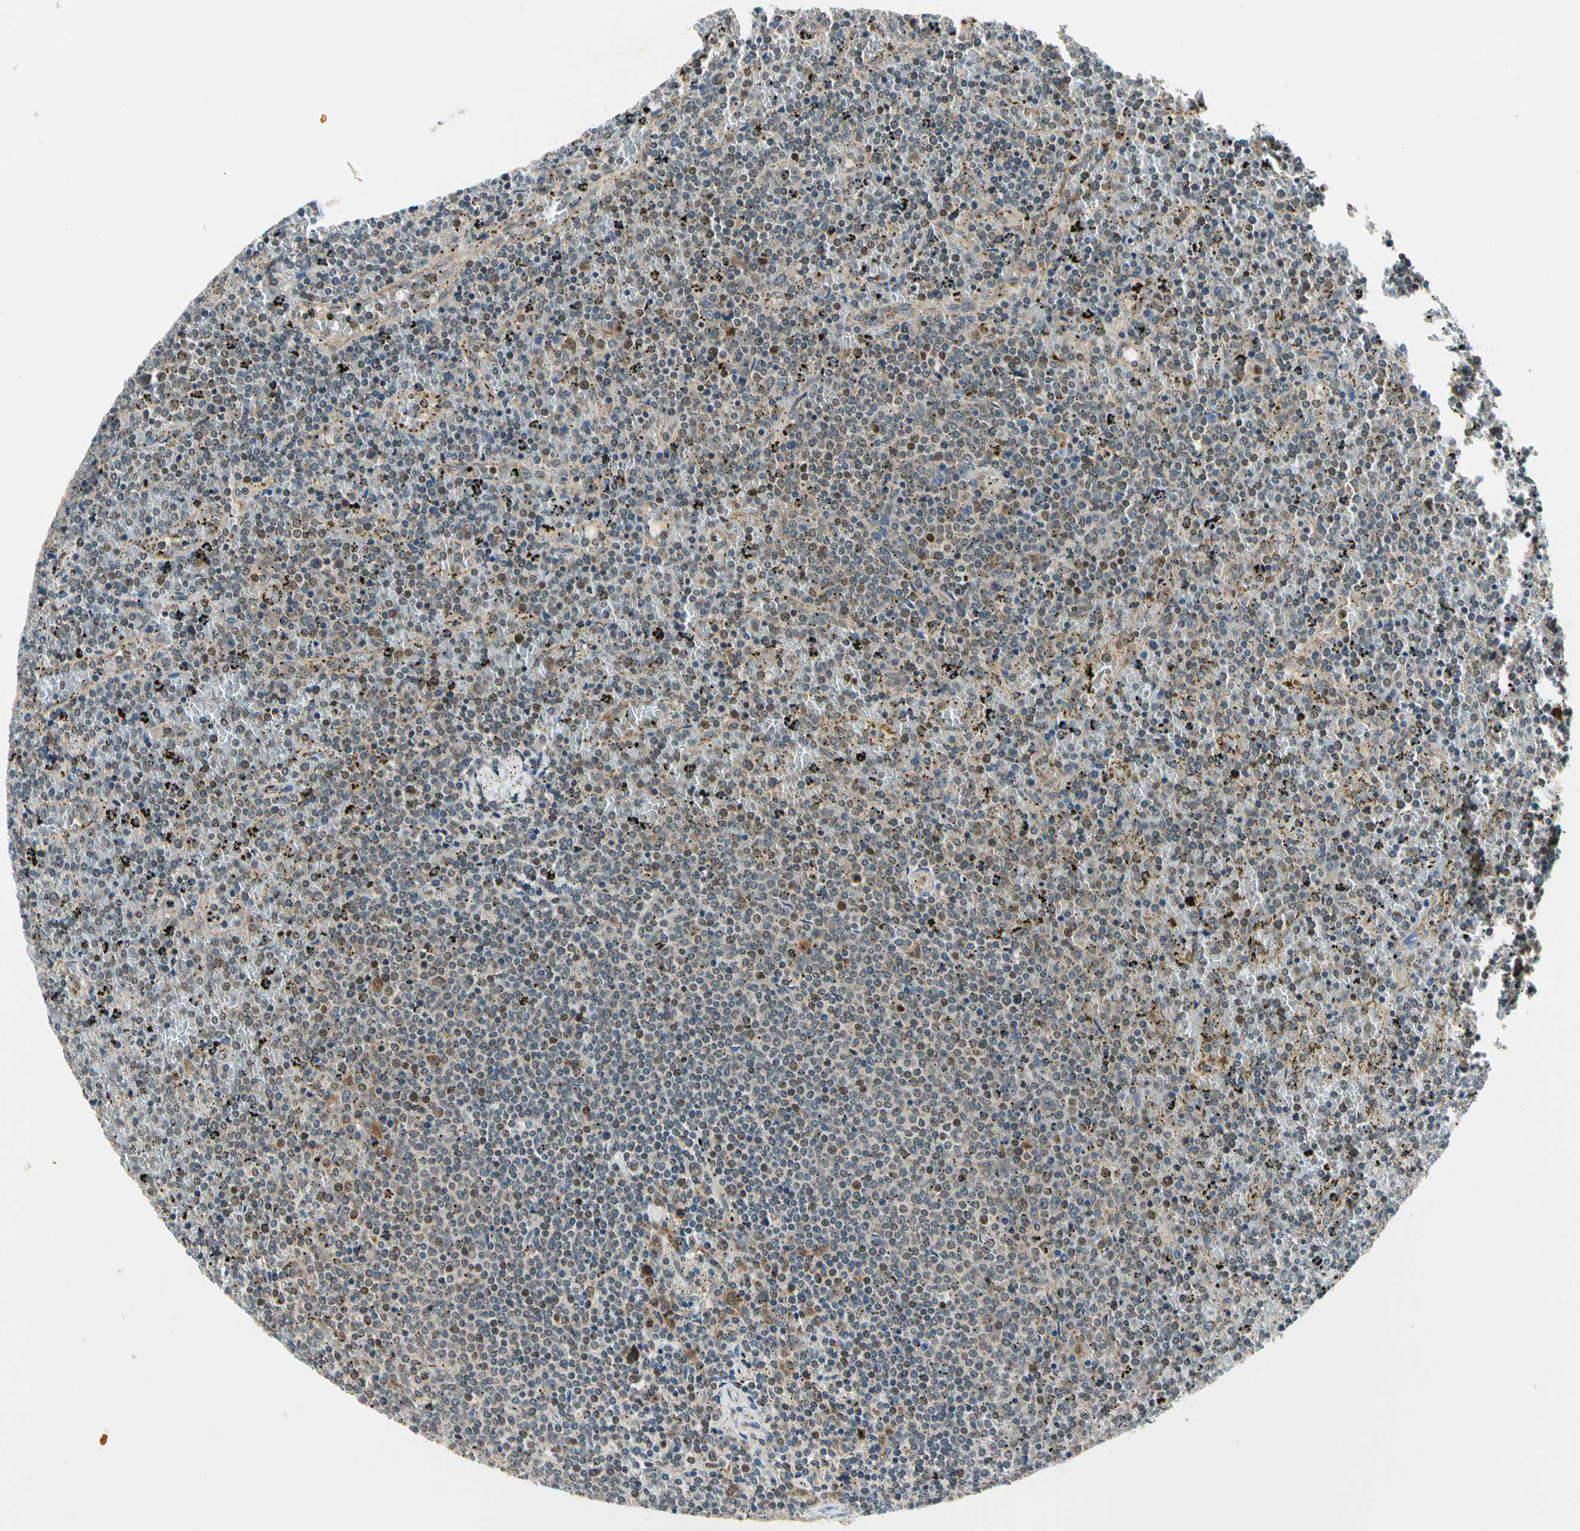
{"staining": {"intensity": "moderate", "quantity": "<25%", "location": "cytoplasmic/membranous"}, "tissue": "lymphoma", "cell_type": "Tumor cells", "image_type": "cancer", "snomed": [{"axis": "morphology", "description": "Malignant lymphoma, non-Hodgkin's type, Low grade"}, {"axis": "topography", "description": "Spleen"}], "caption": "A photomicrograph of lymphoma stained for a protein exhibits moderate cytoplasmic/membranous brown staining in tumor cells.", "gene": "PDK2", "patient": {"sex": "female", "age": 77}}